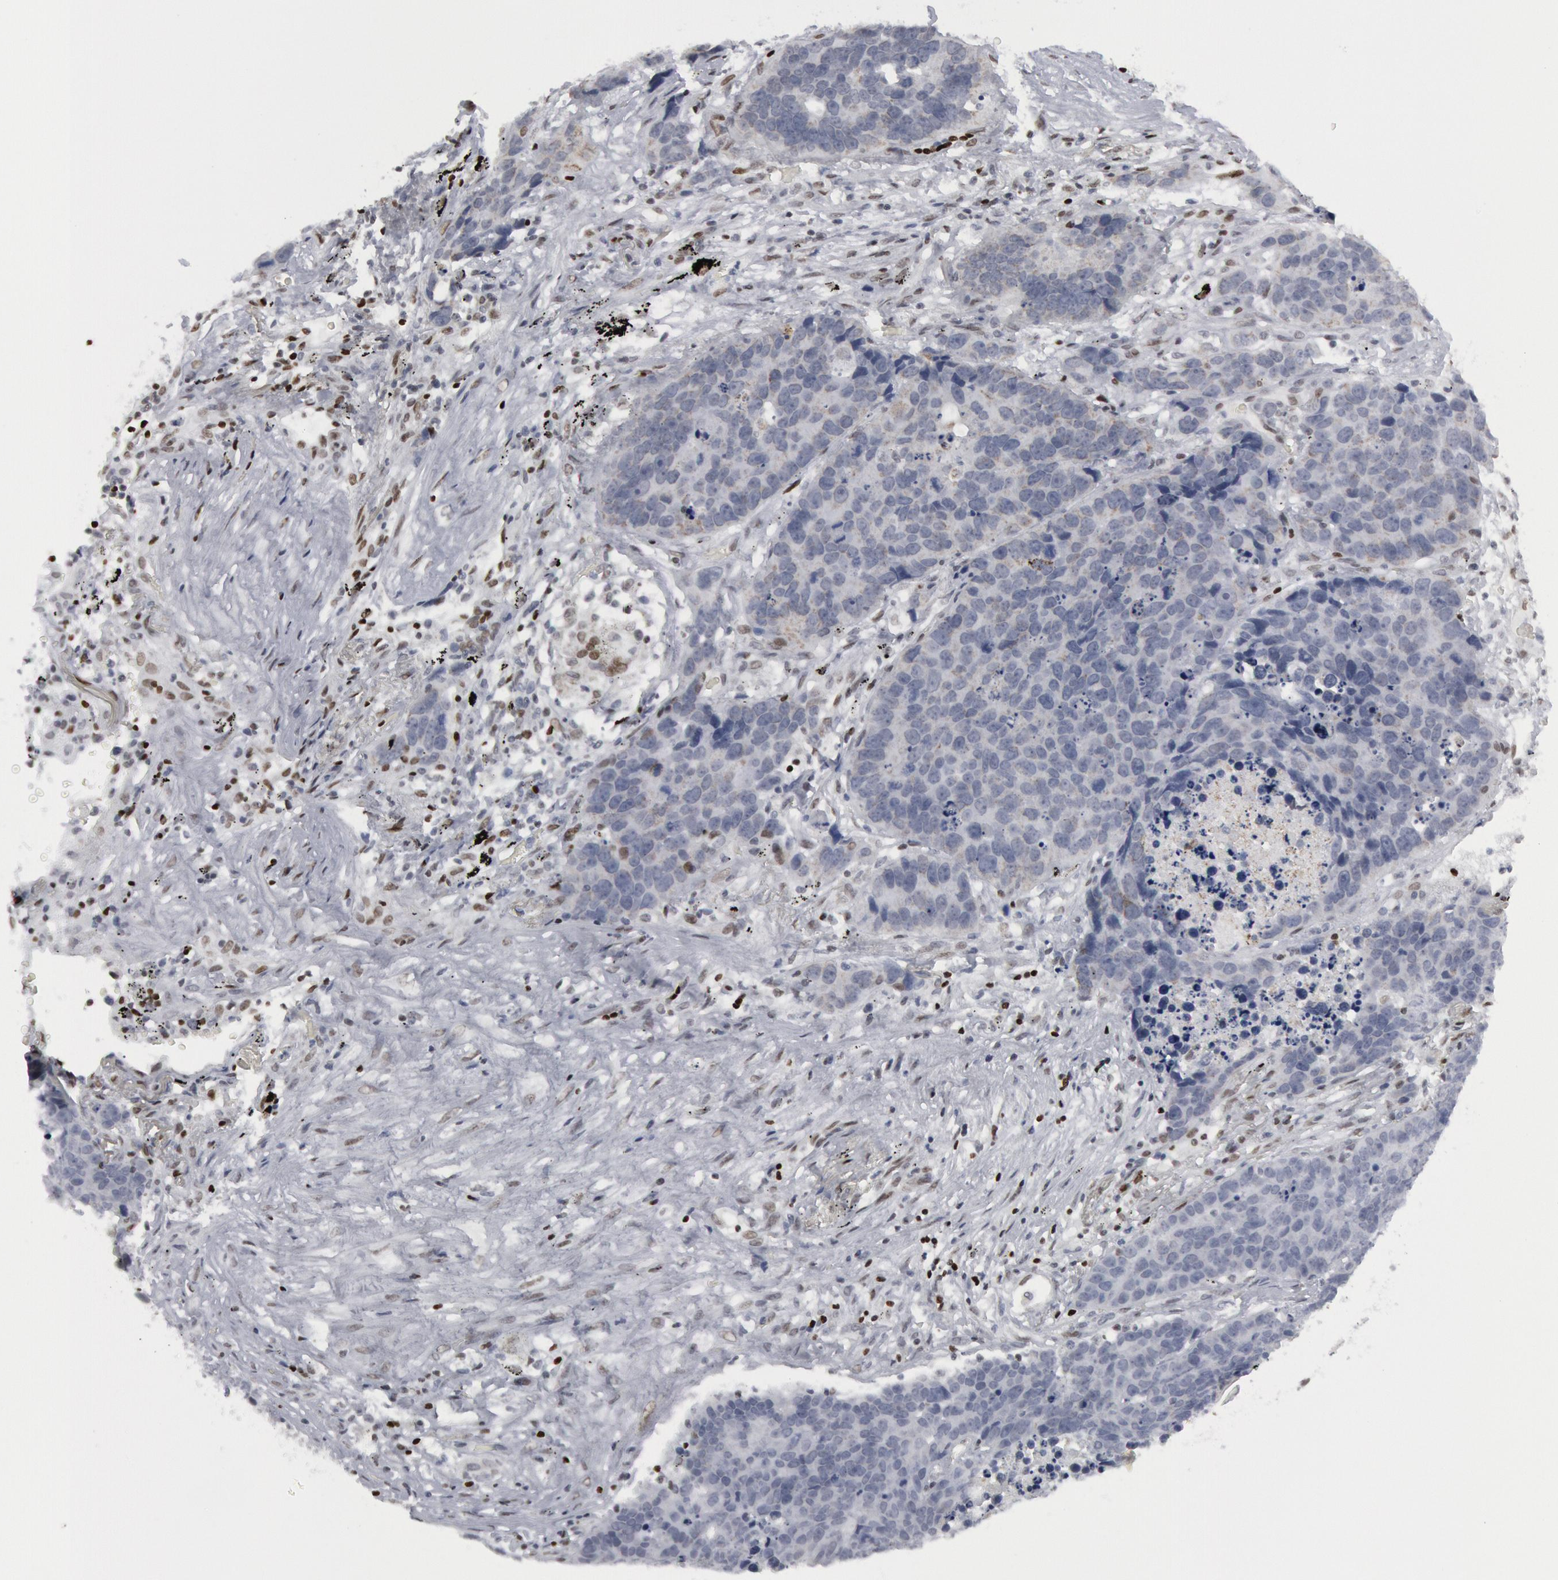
{"staining": {"intensity": "negative", "quantity": "none", "location": "none"}, "tissue": "lung cancer", "cell_type": "Tumor cells", "image_type": "cancer", "snomed": [{"axis": "morphology", "description": "Carcinoid, malignant, NOS"}, {"axis": "topography", "description": "Lung"}], "caption": "Tumor cells show no significant positivity in carcinoid (malignant) (lung).", "gene": "MECP2", "patient": {"sex": "male", "age": 60}}